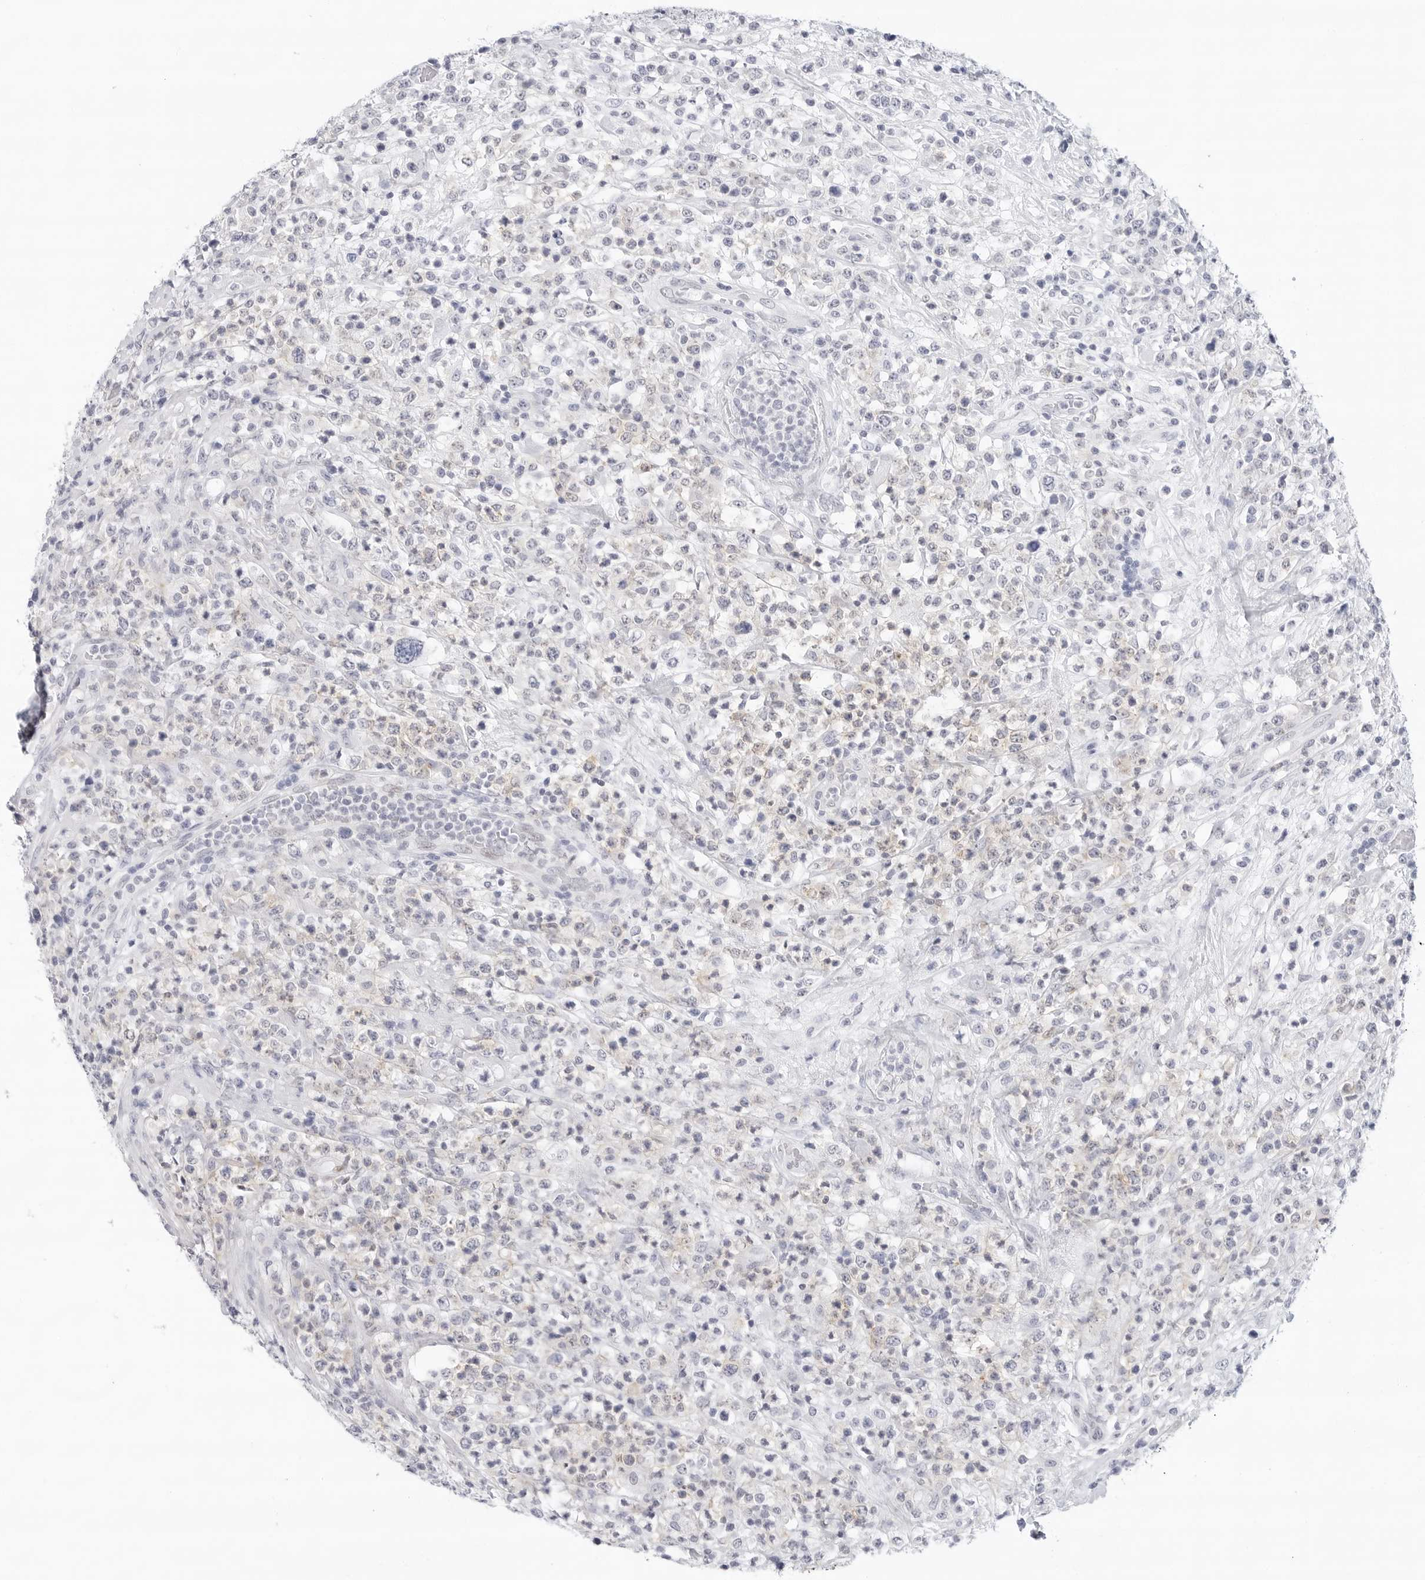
{"staining": {"intensity": "weak", "quantity": "<25%", "location": "cytoplasmic/membranous"}, "tissue": "lymphoma", "cell_type": "Tumor cells", "image_type": "cancer", "snomed": [{"axis": "morphology", "description": "Malignant lymphoma, non-Hodgkin's type, High grade"}, {"axis": "topography", "description": "Colon"}], "caption": "This image is of high-grade malignant lymphoma, non-Hodgkin's type stained with immunohistochemistry (IHC) to label a protein in brown with the nuclei are counter-stained blue. There is no expression in tumor cells. The staining was performed using DAB to visualize the protein expression in brown, while the nuclei were stained in blue with hematoxylin (Magnification: 20x).", "gene": "SLC19A1", "patient": {"sex": "female", "age": 53}}